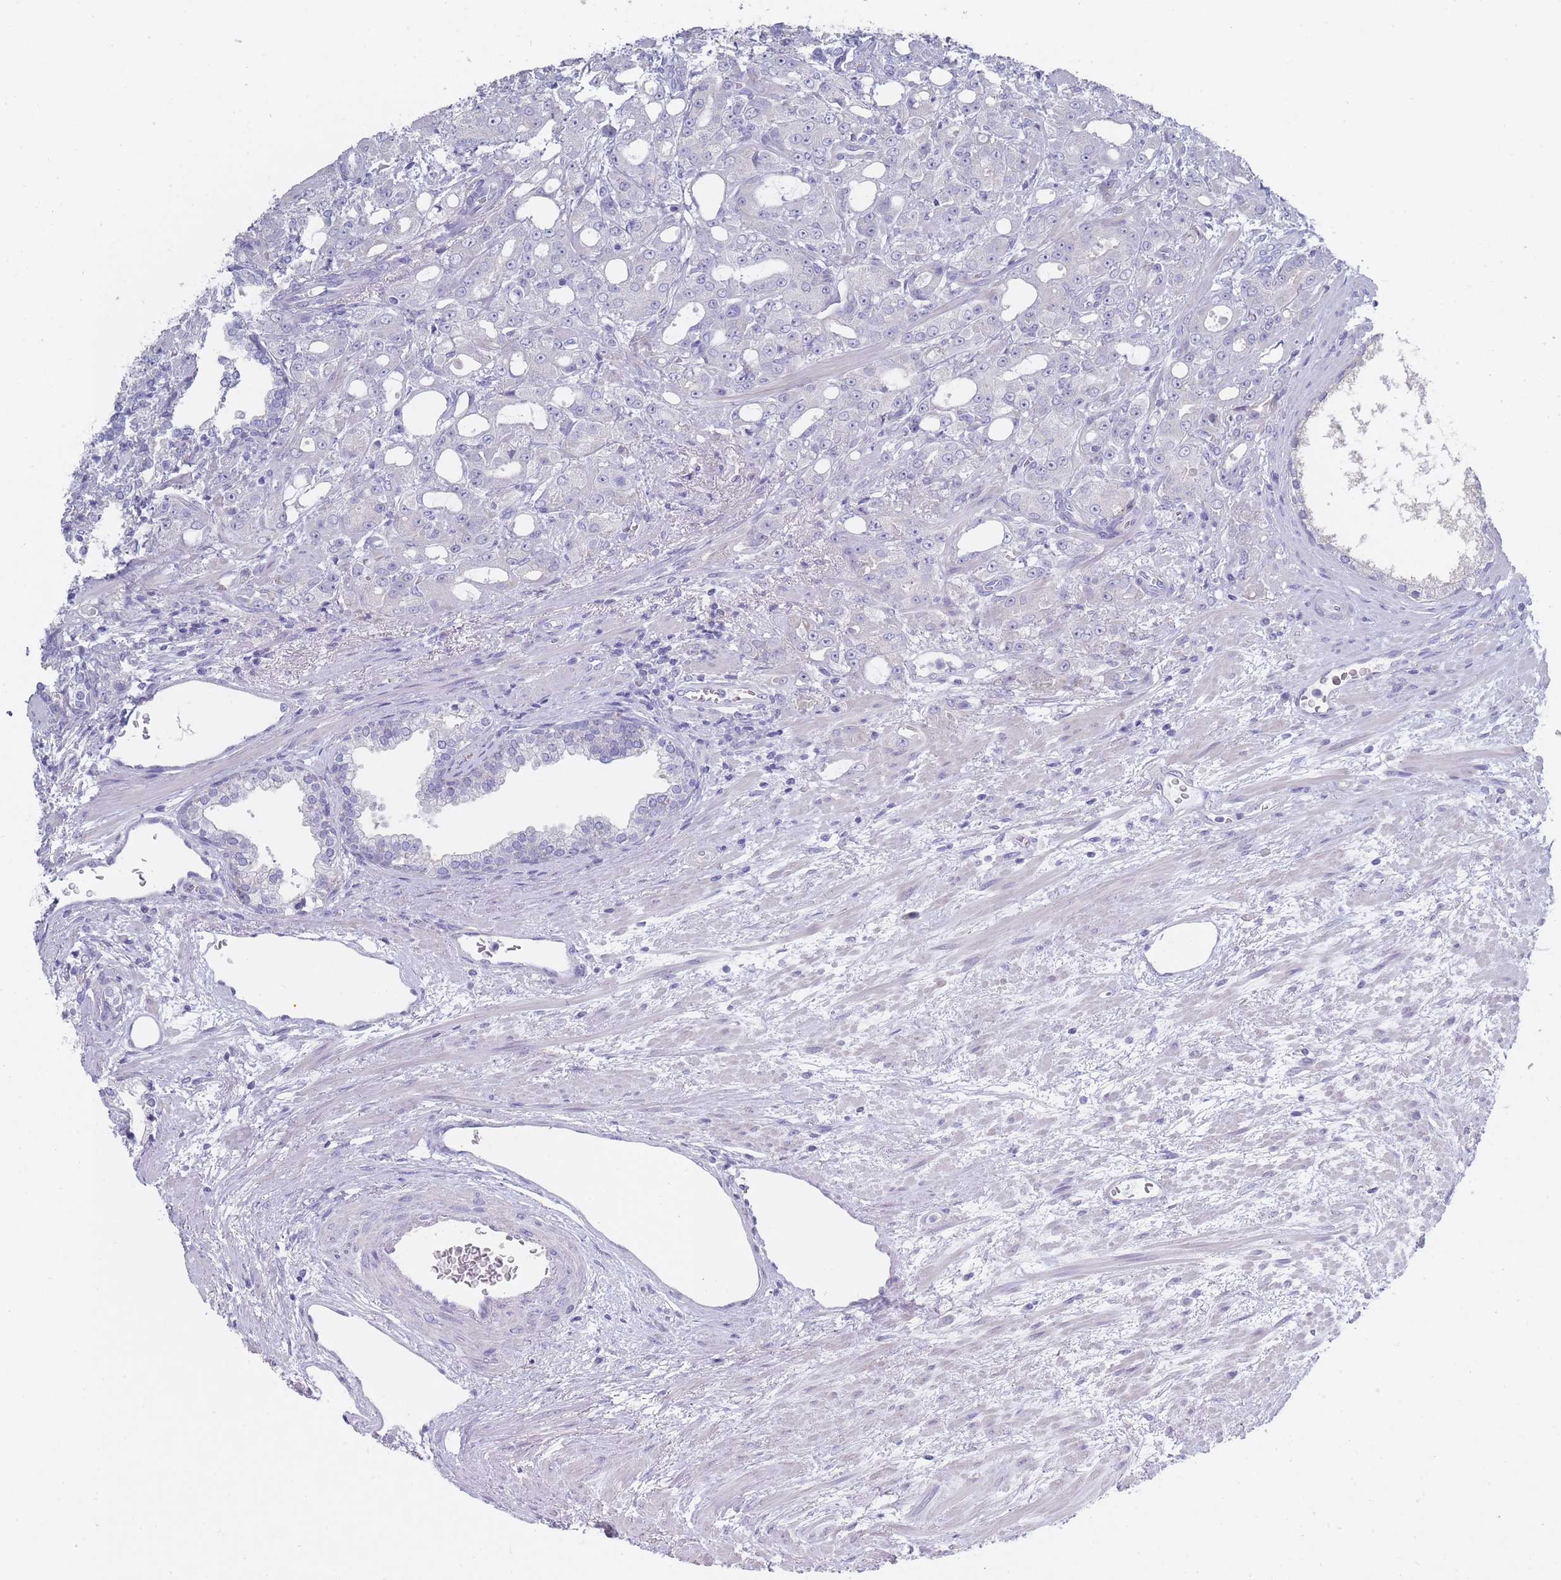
{"staining": {"intensity": "negative", "quantity": "none", "location": "none"}, "tissue": "prostate cancer", "cell_type": "Tumor cells", "image_type": "cancer", "snomed": [{"axis": "morphology", "description": "Adenocarcinoma, High grade"}, {"axis": "topography", "description": "Prostate"}], "caption": "This photomicrograph is of prostate cancer stained with immunohistochemistry to label a protein in brown with the nuclei are counter-stained blue. There is no staining in tumor cells.", "gene": "PIGU", "patient": {"sex": "male", "age": 69}}